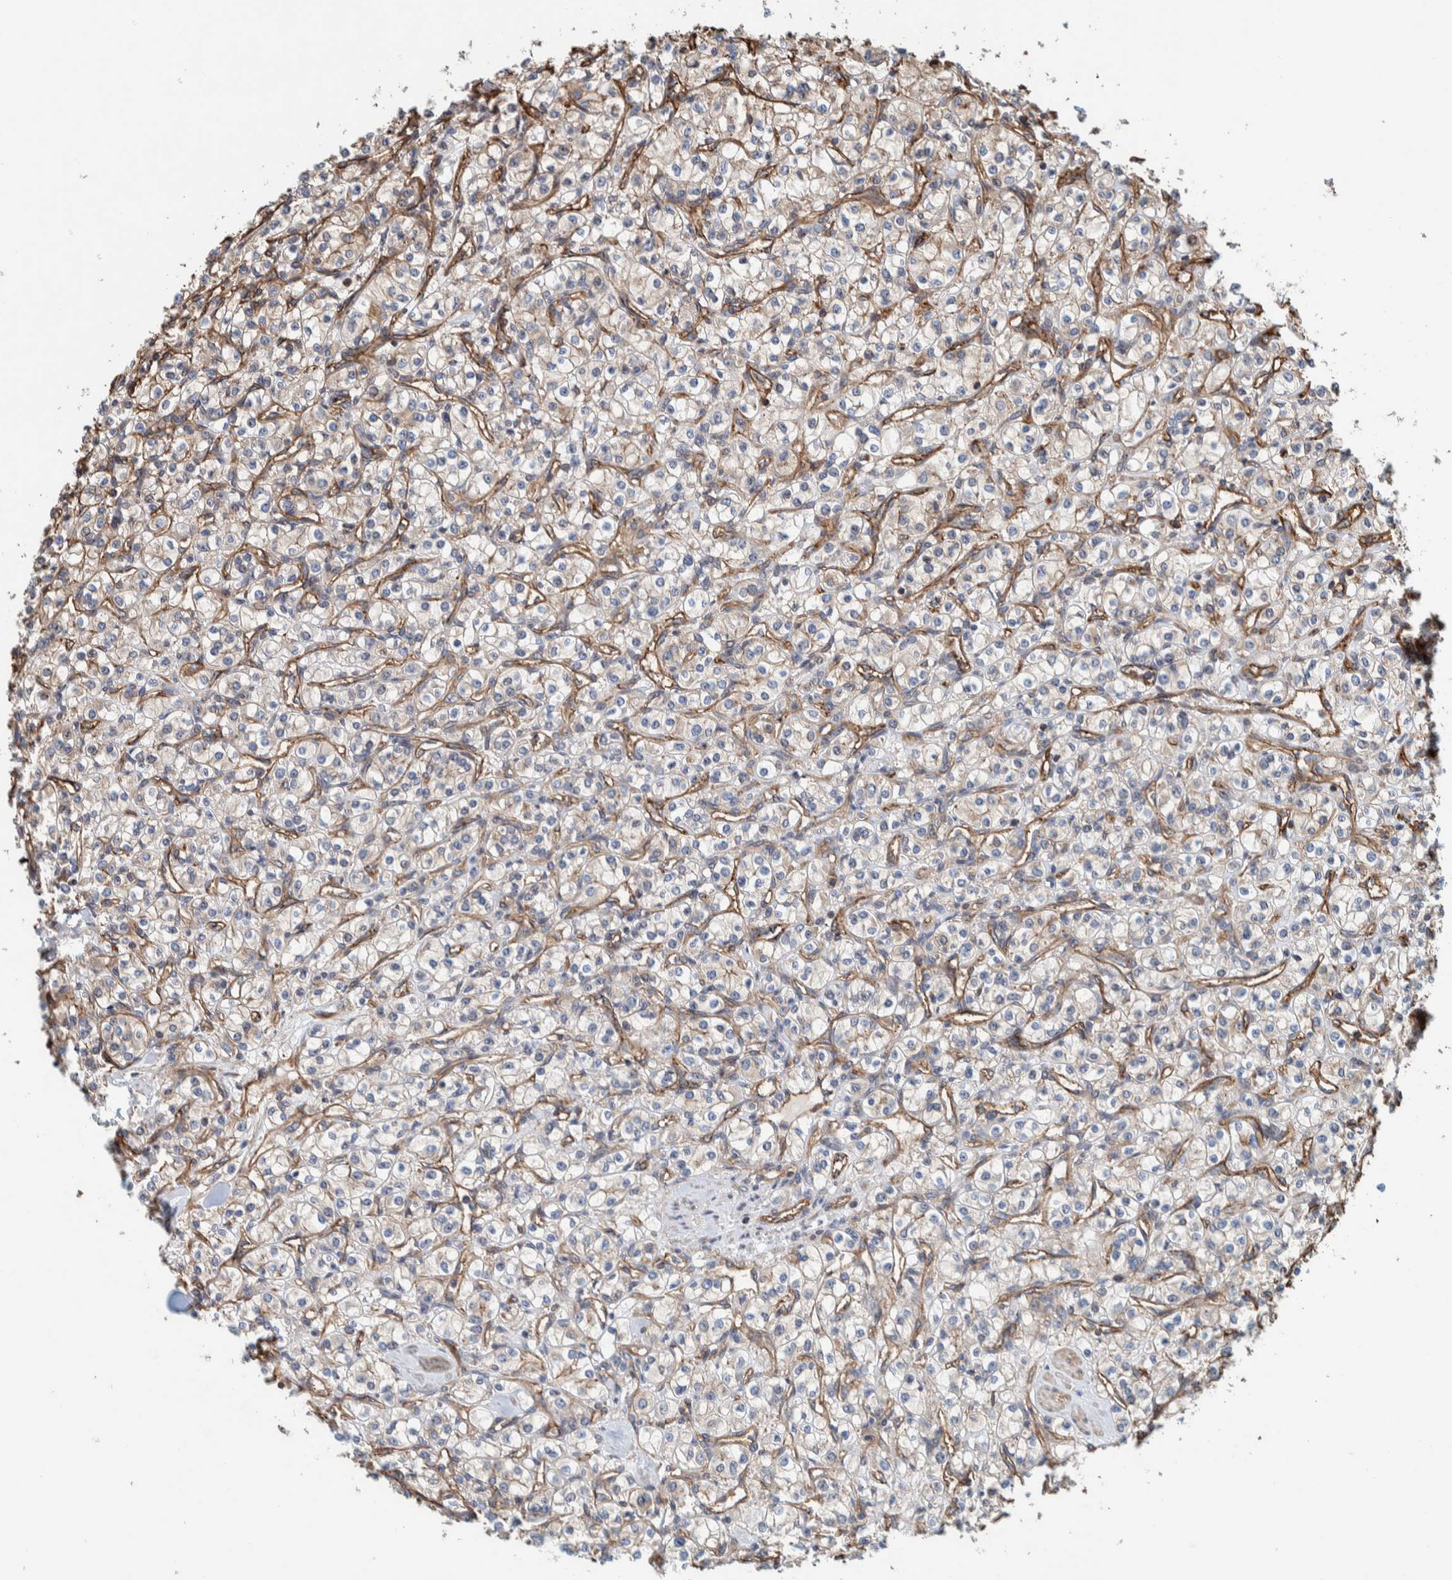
{"staining": {"intensity": "negative", "quantity": "none", "location": "none"}, "tissue": "renal cancer", "cell_type": "Tumor cells", "image_type": "cancer", "snomed": [{"axis": "morphology", "description": "Adenocarcinoma, NOS"}, {"axis": "topography", "description": "Kidney"}], "caption": "DAB immunohistochemical staining of renal cancer reveals no significant expression in tumor cells.", "gene": "PKD1L1", "patient": {"sex": "male", "age": 77}}